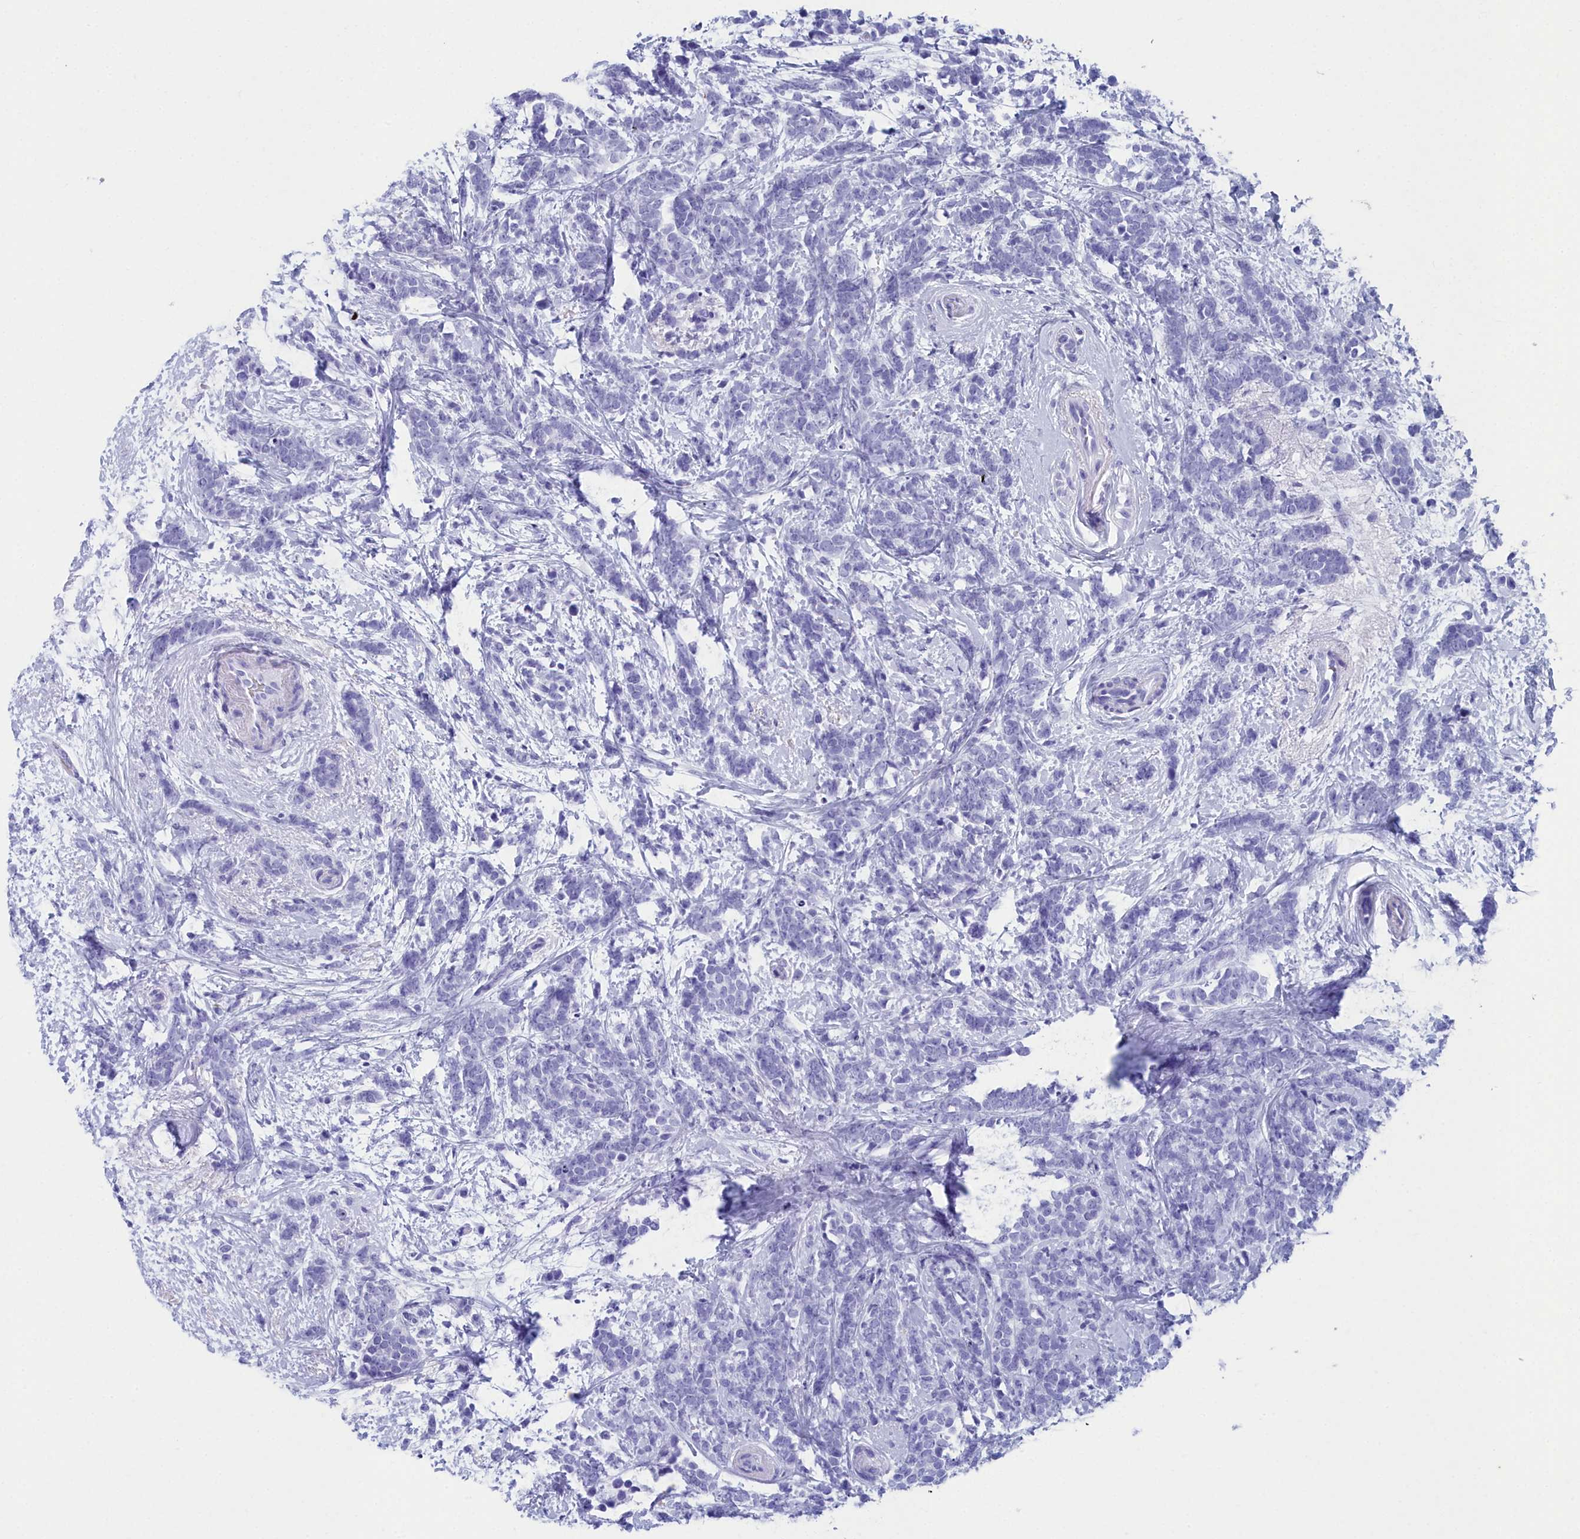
{"staining": {"intensity": "negative", "quantity": "none", "location": "none"}, "tissue": "breast cancer", "cell_type": "Tumor cells", "image_type": "cancer", "snomed": [{"axis": "morphology", "description": "Lobular carcinoma"}, {"axis": "topography", "description": "Breast"}], "caption": "Breast cancer (lobular carcinoma) was stained to show a protein in brown. There is no significant staining in tumor cells. (IHC, brightfield microscopy, high magnification).", "gene": "CCDC97", "patient": {"sex": "female", "age": 58}}